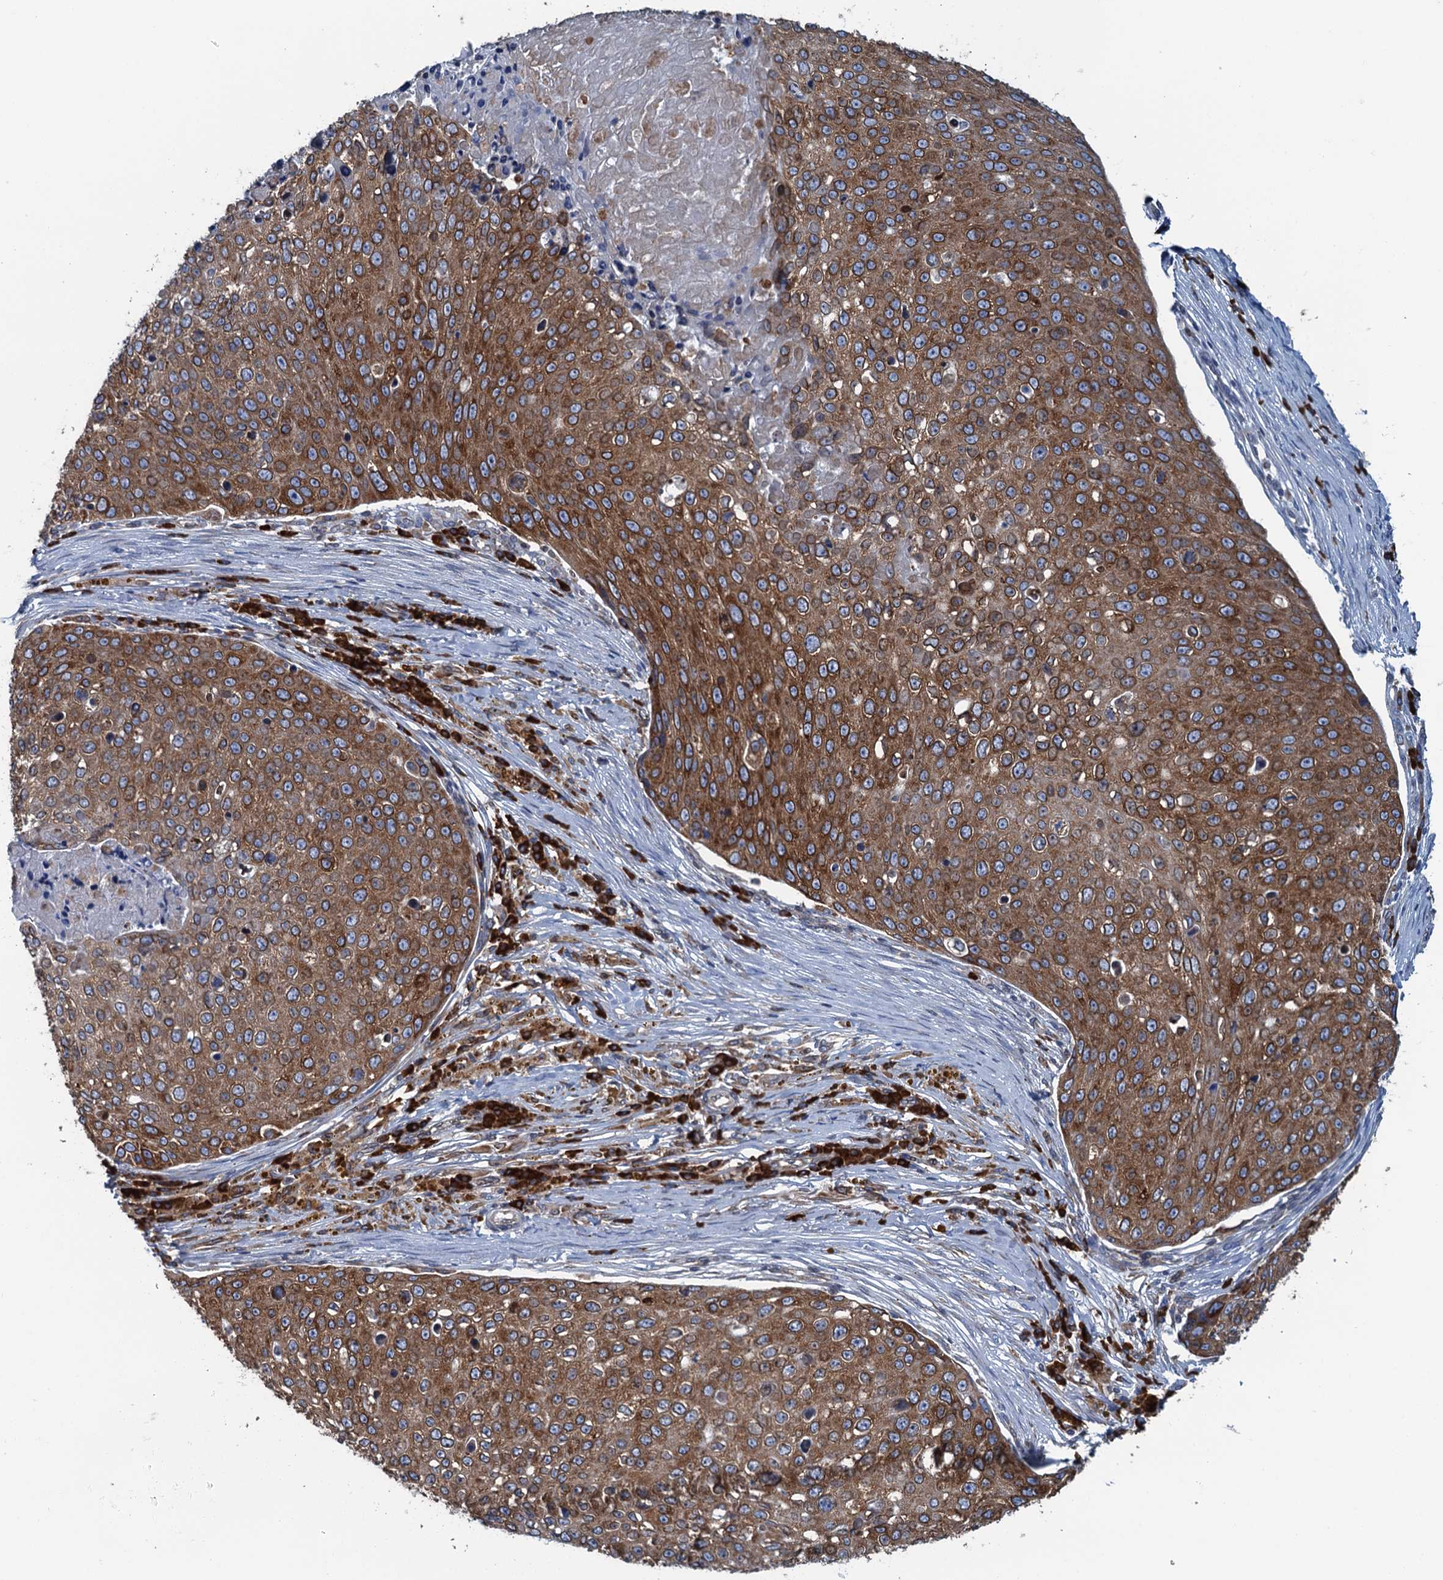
{"staining": {"intensity": "strong", "quantity": ">75%", "location": "cytoplasmic/membranous"}, "tissue": "skin cancer", "cell_type": "Tumor cells", "image_type": "cancer", "snomed": [{"axis": "morphology", "description": "Squamous cell carcinoma, NOS"}, {"axis": "topography", "description": "Skin"}], "caption": "DAB immunohistochemical staining of squamous cell carcinoma (skin) displays strong cytoplasmic/membranous protein staining in approximately >75% of tumor cells.", "gene": "TMEM205", "patient": {"sex": "male", "age": 71}}